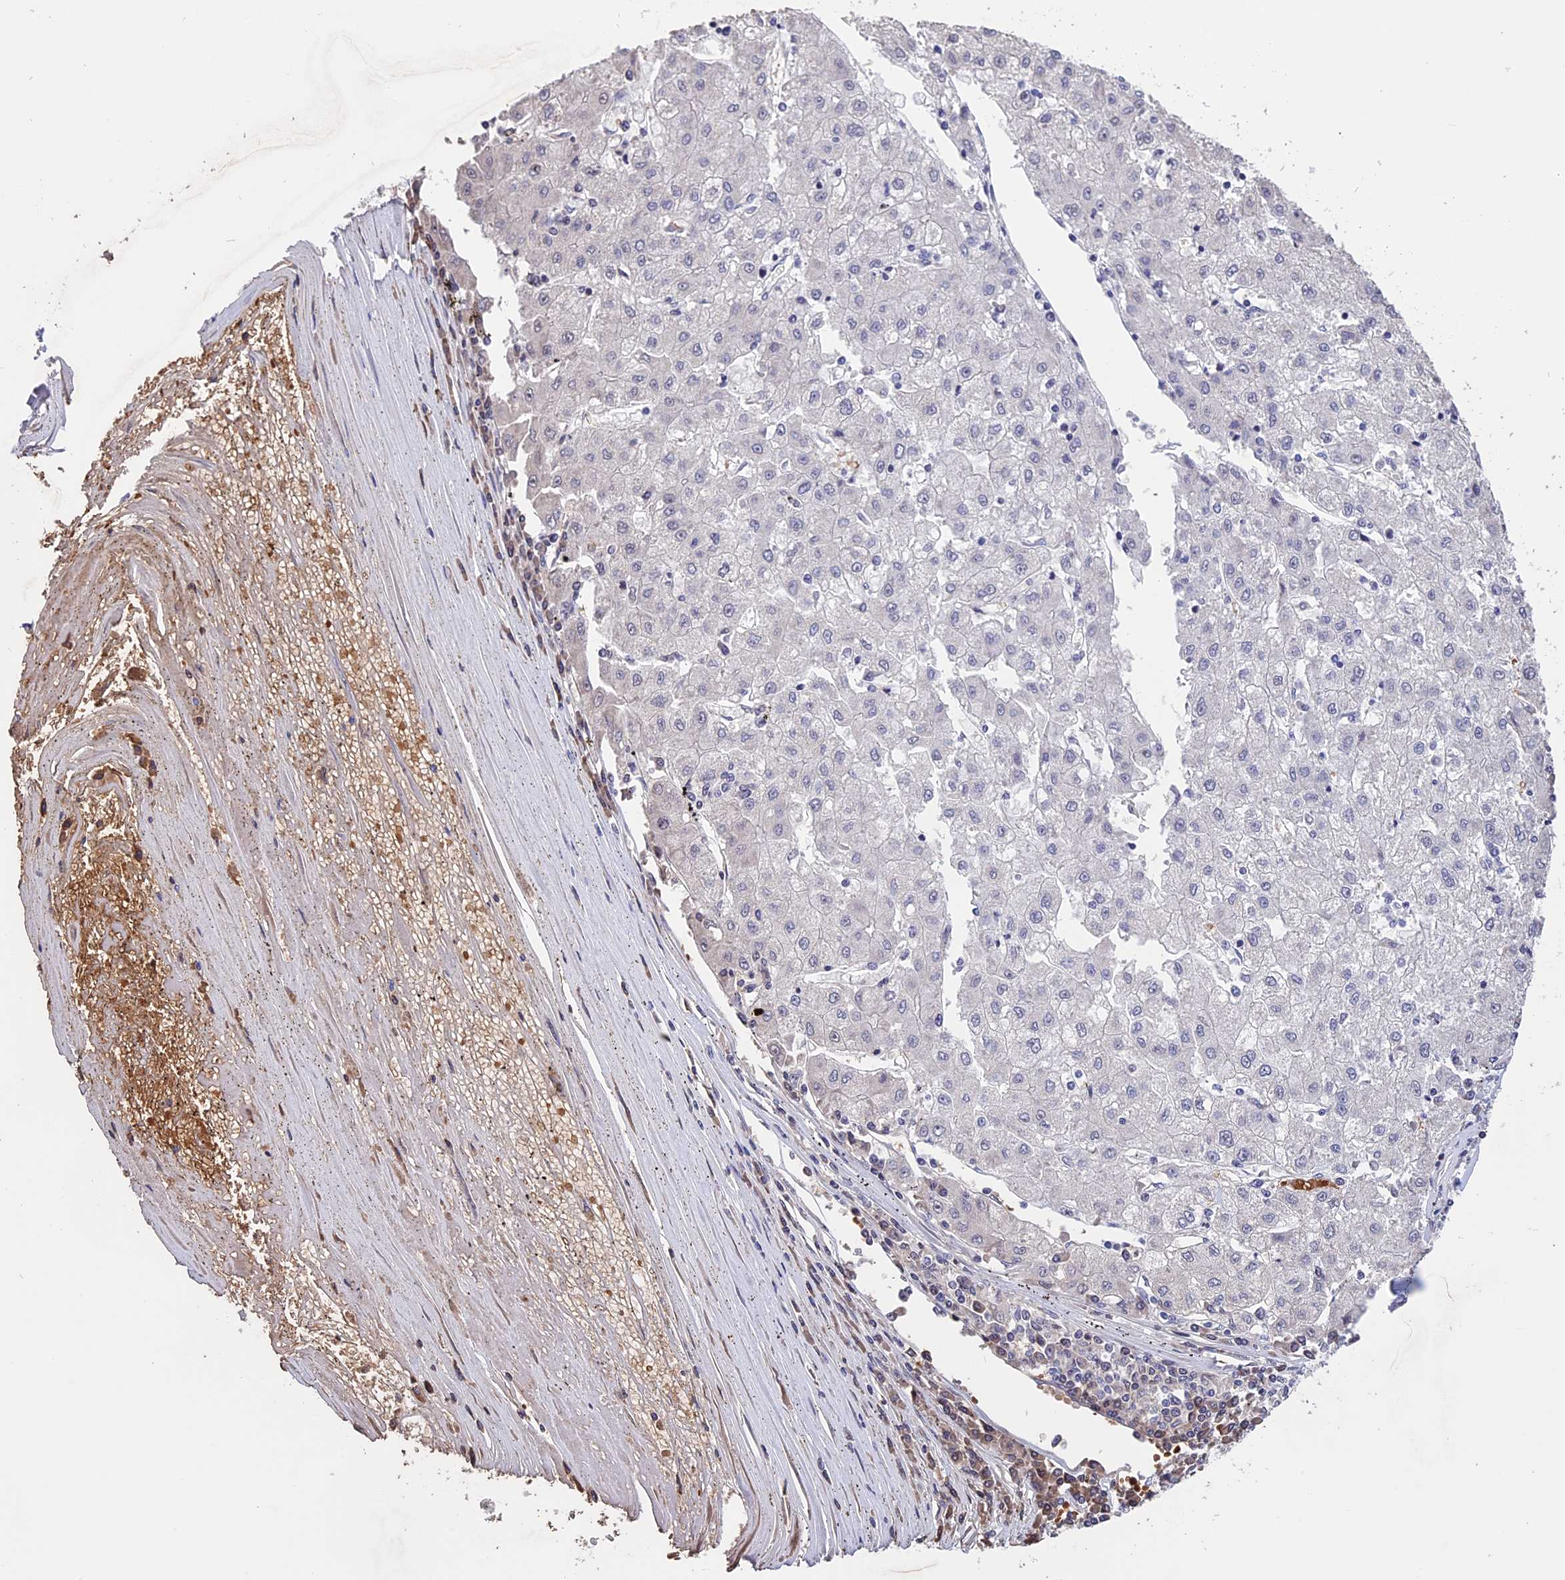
{"staining": {"intensity": "negative", "quantity": "none", "location": "none"}, "tissue": "liver cancer", "cell_type": "Tumor cells", "image_type": "cancer", "snomed": [{"axis": "morphology", "description": "Carcinoma, Hepatocellular, NOS"}, {"axis": "topography", "description": "Liver"}], "caption": "Hepatocellular carcinoma (liver) was stained to show a protein in brown. There is no significant expression in tumor cells.", "gene": "KNOP1", "patient": {"sex": "male", "age": 72}}